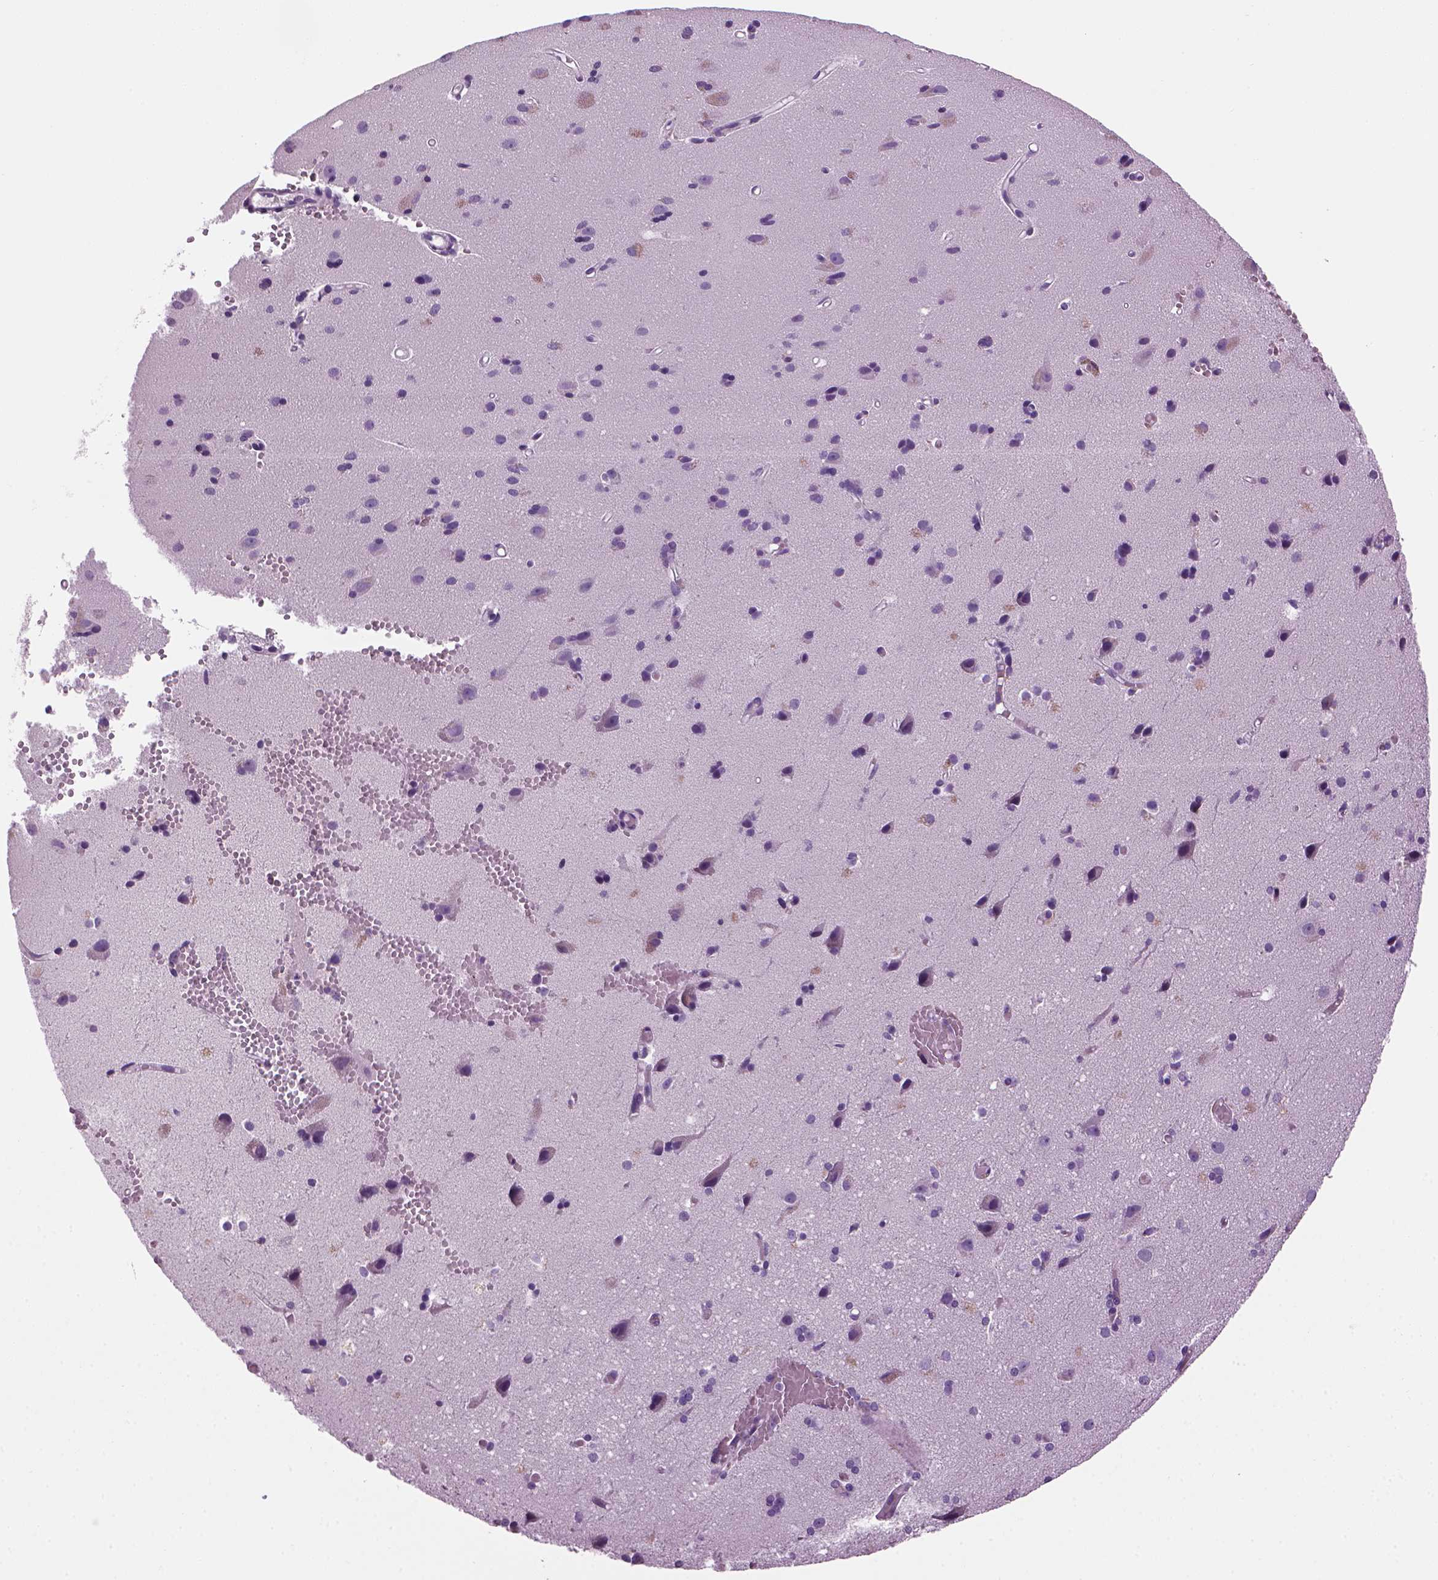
{"staining": {"intensity": "negative", "quantity": "none", "location": "none"}, "tissue": "cerebral cortex", "cell_type": "Endothelial cells", "image_type": "normal", "snomed": [{"axis": "morphology", "description": "Normal tissue, NOS"}, {"axis": "morphology", "description": "Glioma, malignant, High grade"}, {"axis": "topography", "description": "Cerebral cortex"}], "caption": "Endothelial cells are negative for brown protein staining in benign cerebral cortex. (Stains: DAB immunohistochemistry (IHC) with hematoxylin counter stain, Microscopy: brightfield microscopy at high magnification).", "gene": "MZB1", "patient": {"sex": "male", "age": 71}}